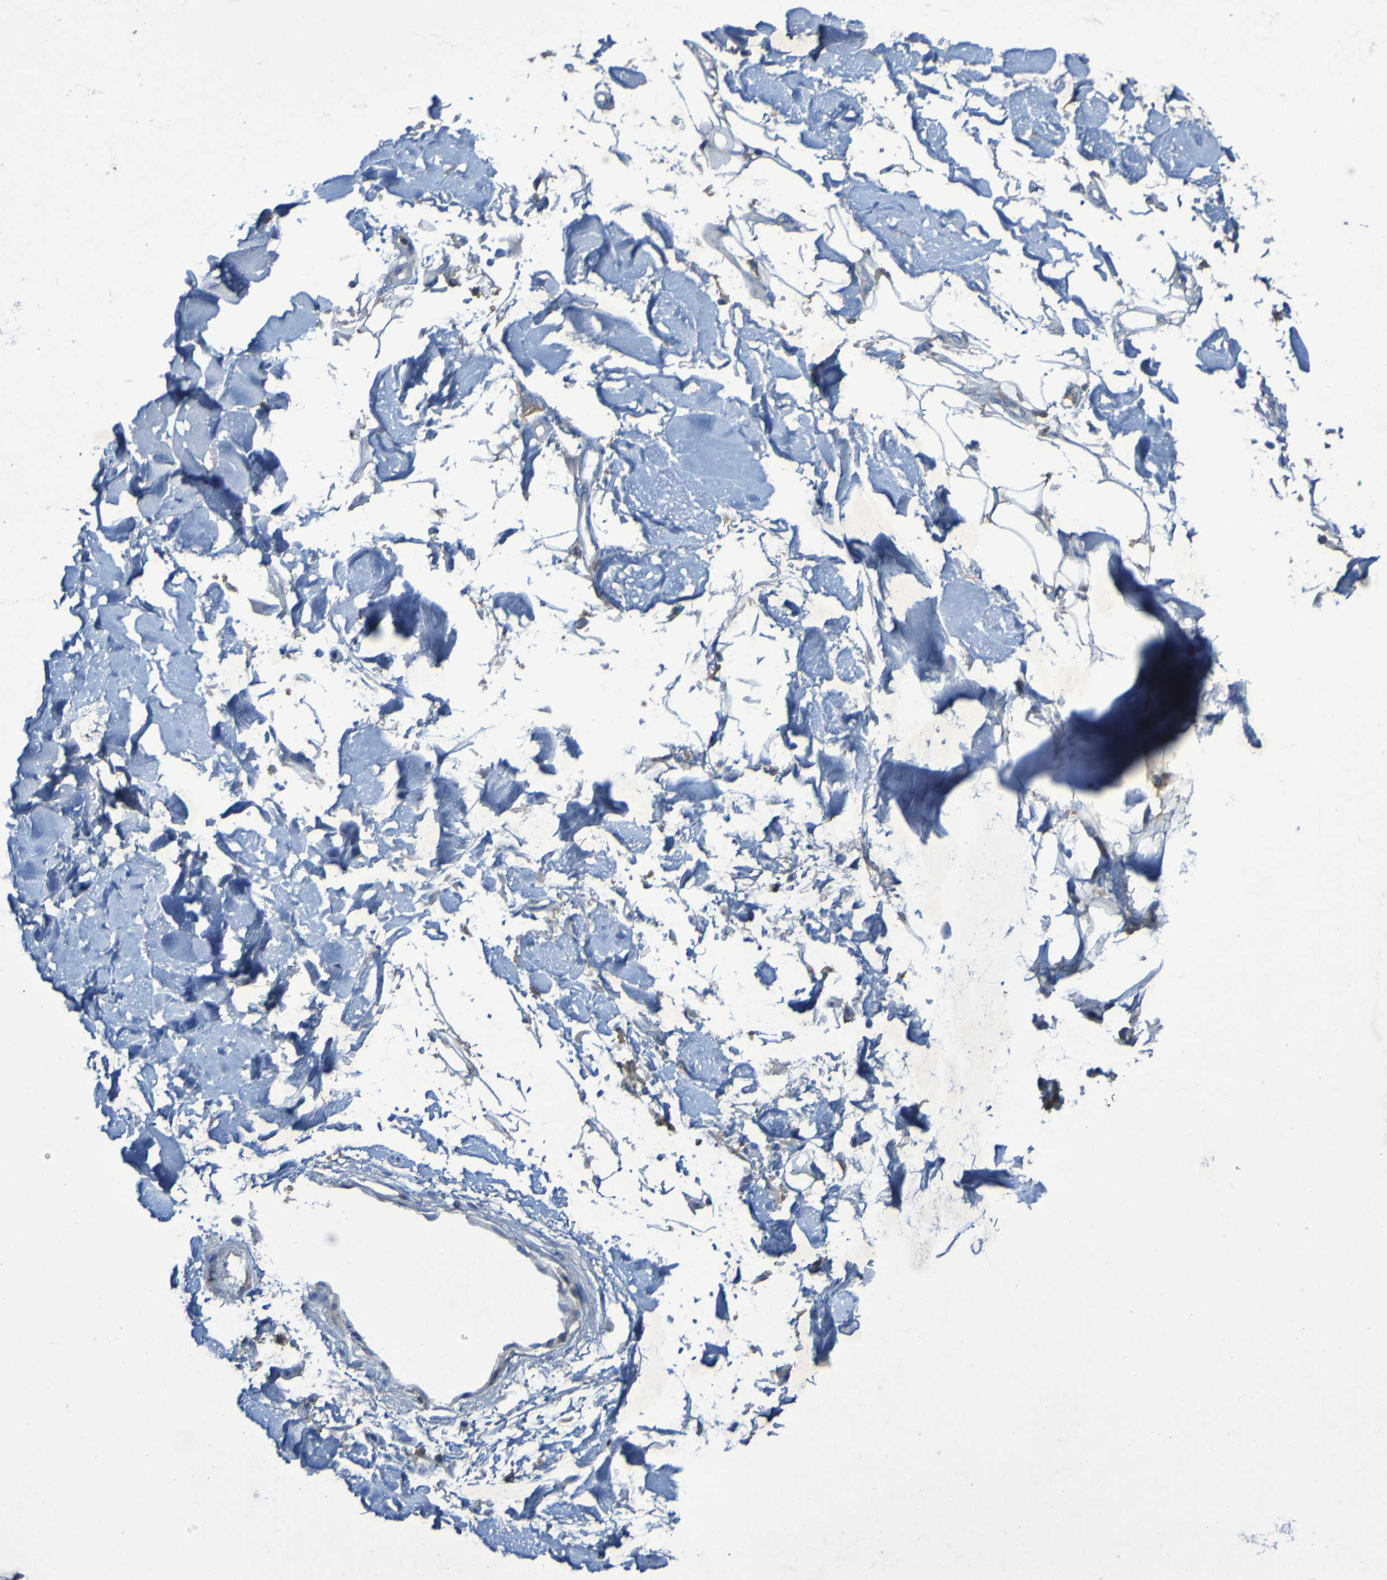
{"staining": {"intensity": "negative", "quantity": "none", "location": "none"}, "tissue": "adipose tissue", "cell_type": "Adipocytes", "image_type": "normal", "snomed": [{"axis": "morphology", "description": "Squamous cell carcinoma, NOS"}, {"axis": "topography", "description": "Skin"}], "caption": "The micrograph exhibits no staining of adipocytes in normal adipose tissue.", "gene": "SGK2", "patient": {"sex": "male", "age": 83}}